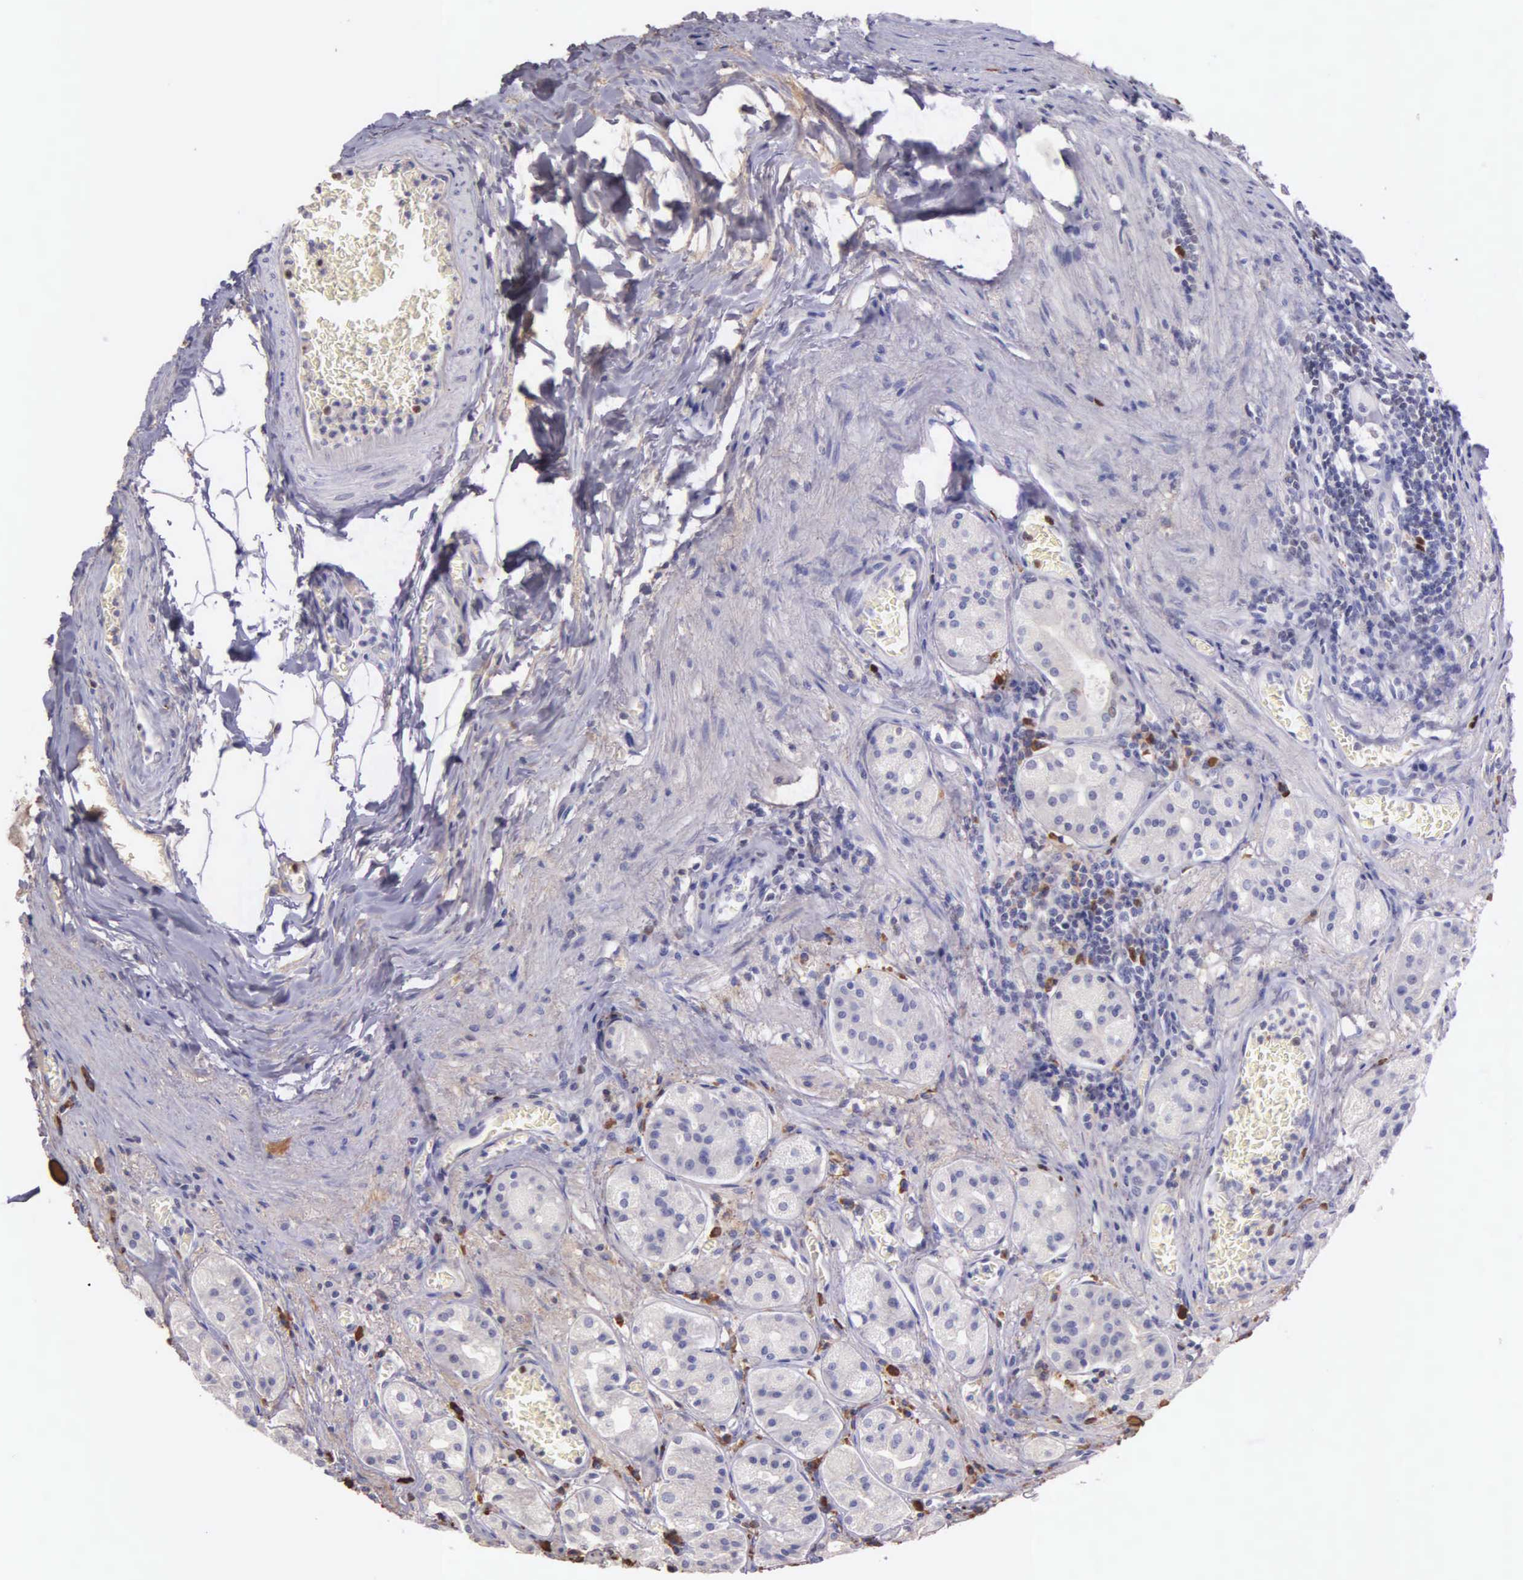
{"staining": {"intensity": "moderate", "quantity": "<25%", "location": "nuclear"}, "tissue": "stomach", "cell_type": "Glandular cells", "image_type": "normal", "snomed": [{"axis": "morphology", "description": "Normal tissue, NOS"}, {"axis": "topography", "description": "Stomach, lower"}], "caption": "A micrograph of human stomach stained for a protein demonstrates moderate nuclear brown staining in glandular cells. (DAB = brown stain, brightfield microscopy at high magnification).", "gene": "MCM5", "patient": {"sex": "male", "age": 58}}